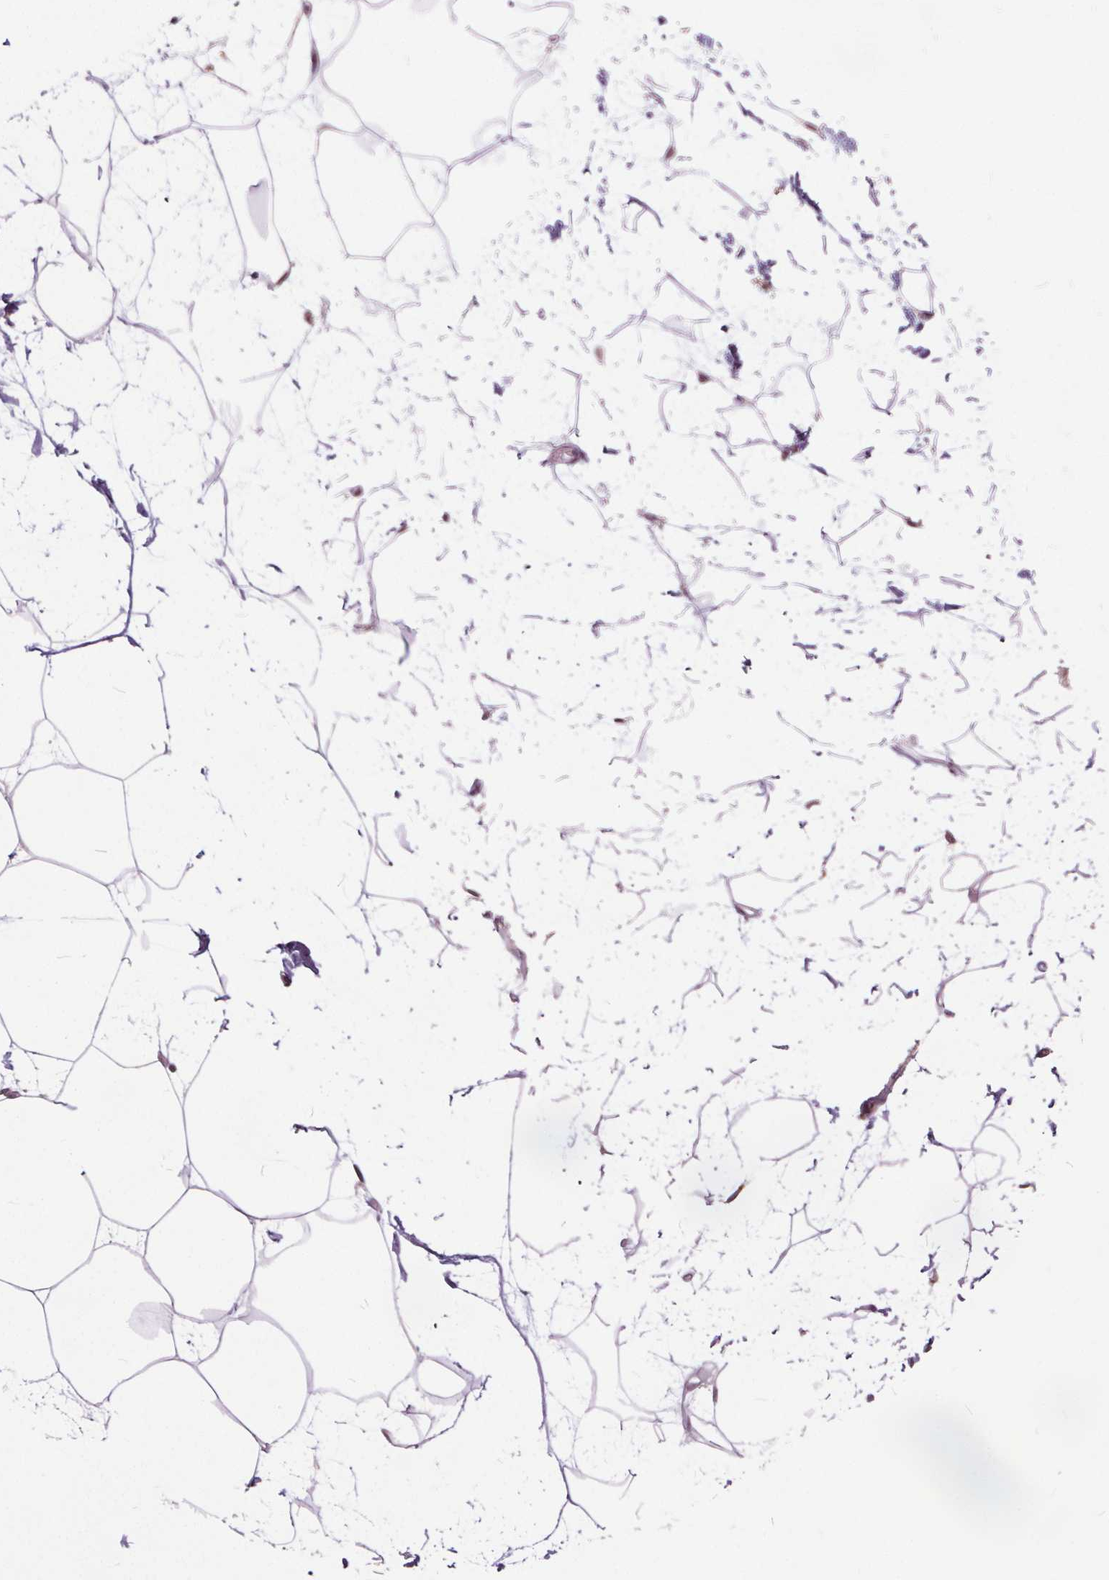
{"staining": {"intensity": "weak", "quantity": "25%-75%", "location": "cytoplasmic/membranous,nuclear"}, "tissue": "breast", "cell_type": "Adipocytes", "image_type": "normal", "snomed": [{"axis": "morphology", "description": "Normal tissue, NOS"}, {"axis": "topography", "description": "Breast"}], "caption": "IHC histopathology image of normal breast: human breast stained using immunohistochemistry shows low levels of weak protein expression localized specifically in the cytoplasmic/membranous,nuclear of adipocytes, appearing as a cytoplasmic/membranous,nuclear brown color.", "gene": "HIF1AN", "patient": {"sex": "female", "age": 45}}